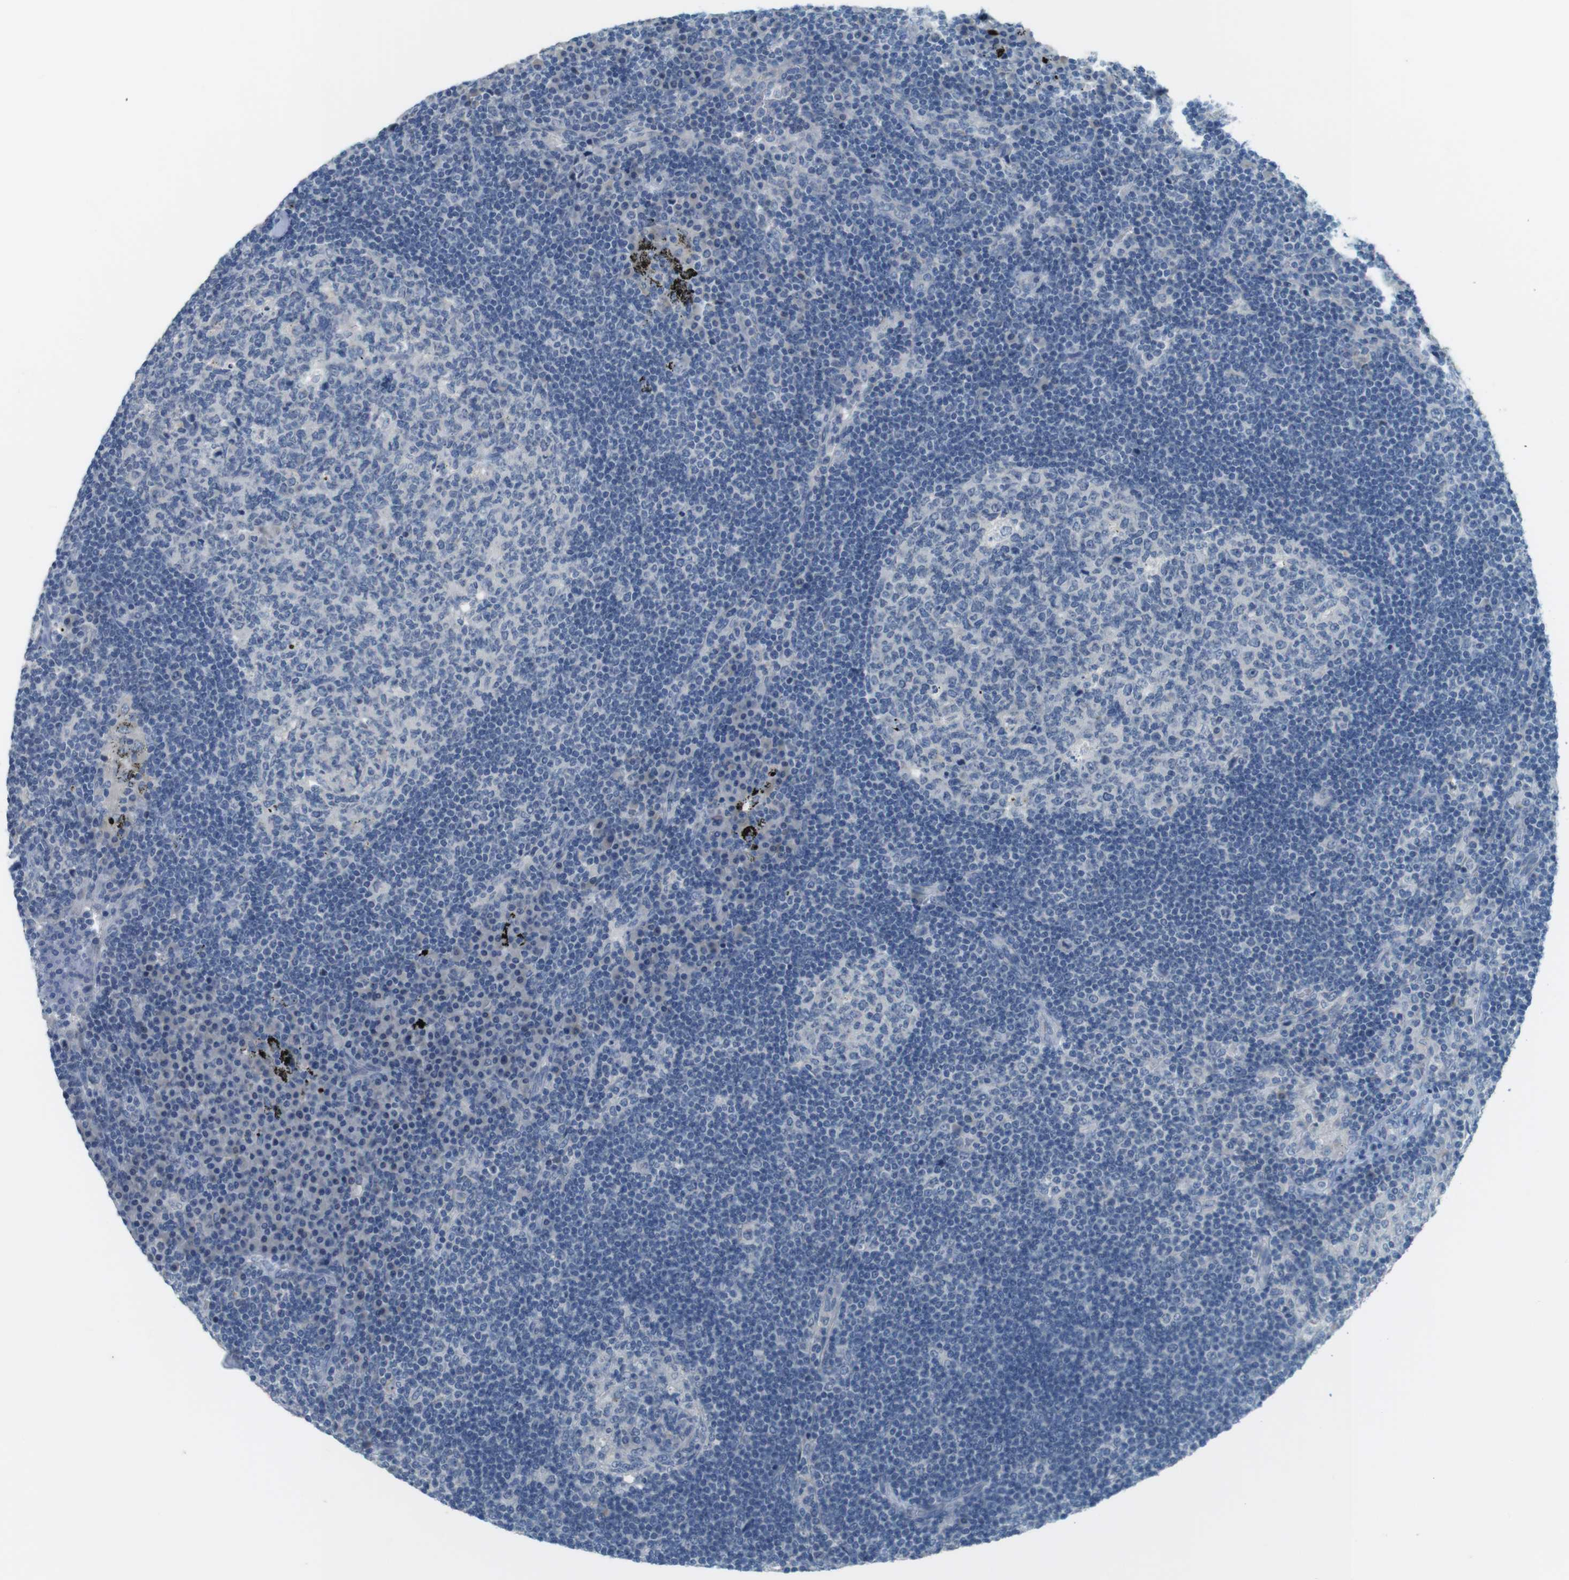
{"staining": {"intensity": "negative", "quantity": "none", "location": "none"}, "tissue": "lymph node", "cell_type": "Germinal center cells", "image_type": "normal", "snomed": [{"axis": "morphology", "description": "Normal tissue, NOS"}, {"axis": "morphology", "description": "Squamous cell carcinoma, metastatic, NOS"}, {"axis": "topography", "description": "Lymph node"}], "caption": "The IHC micrograph has no significant staining in germinal center cells of lymph node.", "gene": "MUC5B", "patient": {"sex": "female", "age": 53}}